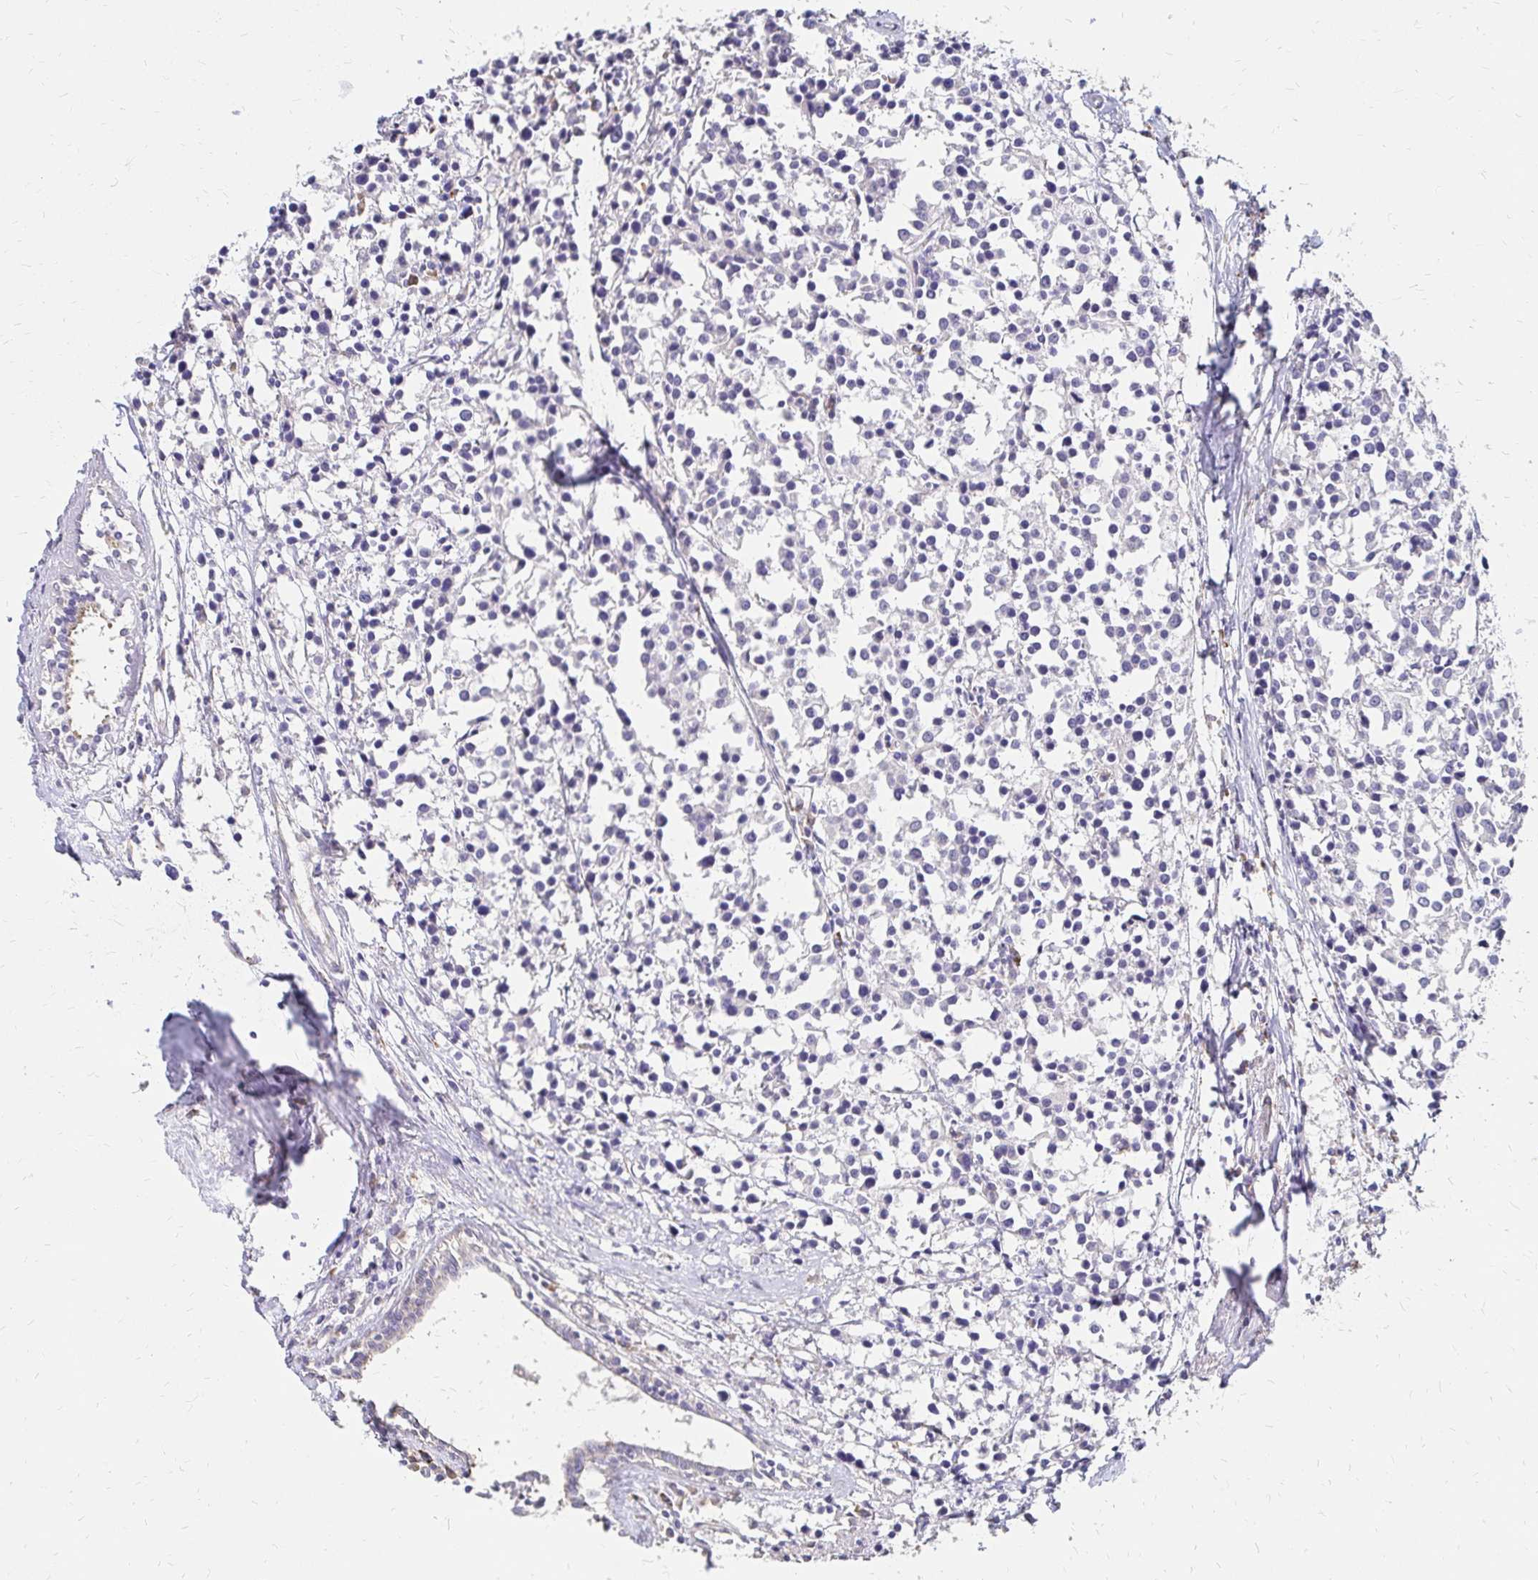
{"staining": {"intensity": "negative", "quantity": "none", "location": "none"}, "tissue": "breast cancer", "cell_type": "Tumor cells", "image_type": "cancer", "snomed": [{"axis": "morphology", "description": "Duct carcinoma"}, {"axis": "topography", "description": "Breast"}], "caption": "Histopathology image shows no protein positivity in tumor cells of breast cancer (invasive ductal carcinoma) tissue. (DAB (3,3'-diaminobenzidine) IHC, high magnification).", "gene": "PRIMA1", "patient": {"sex": "female", "age": 80}}